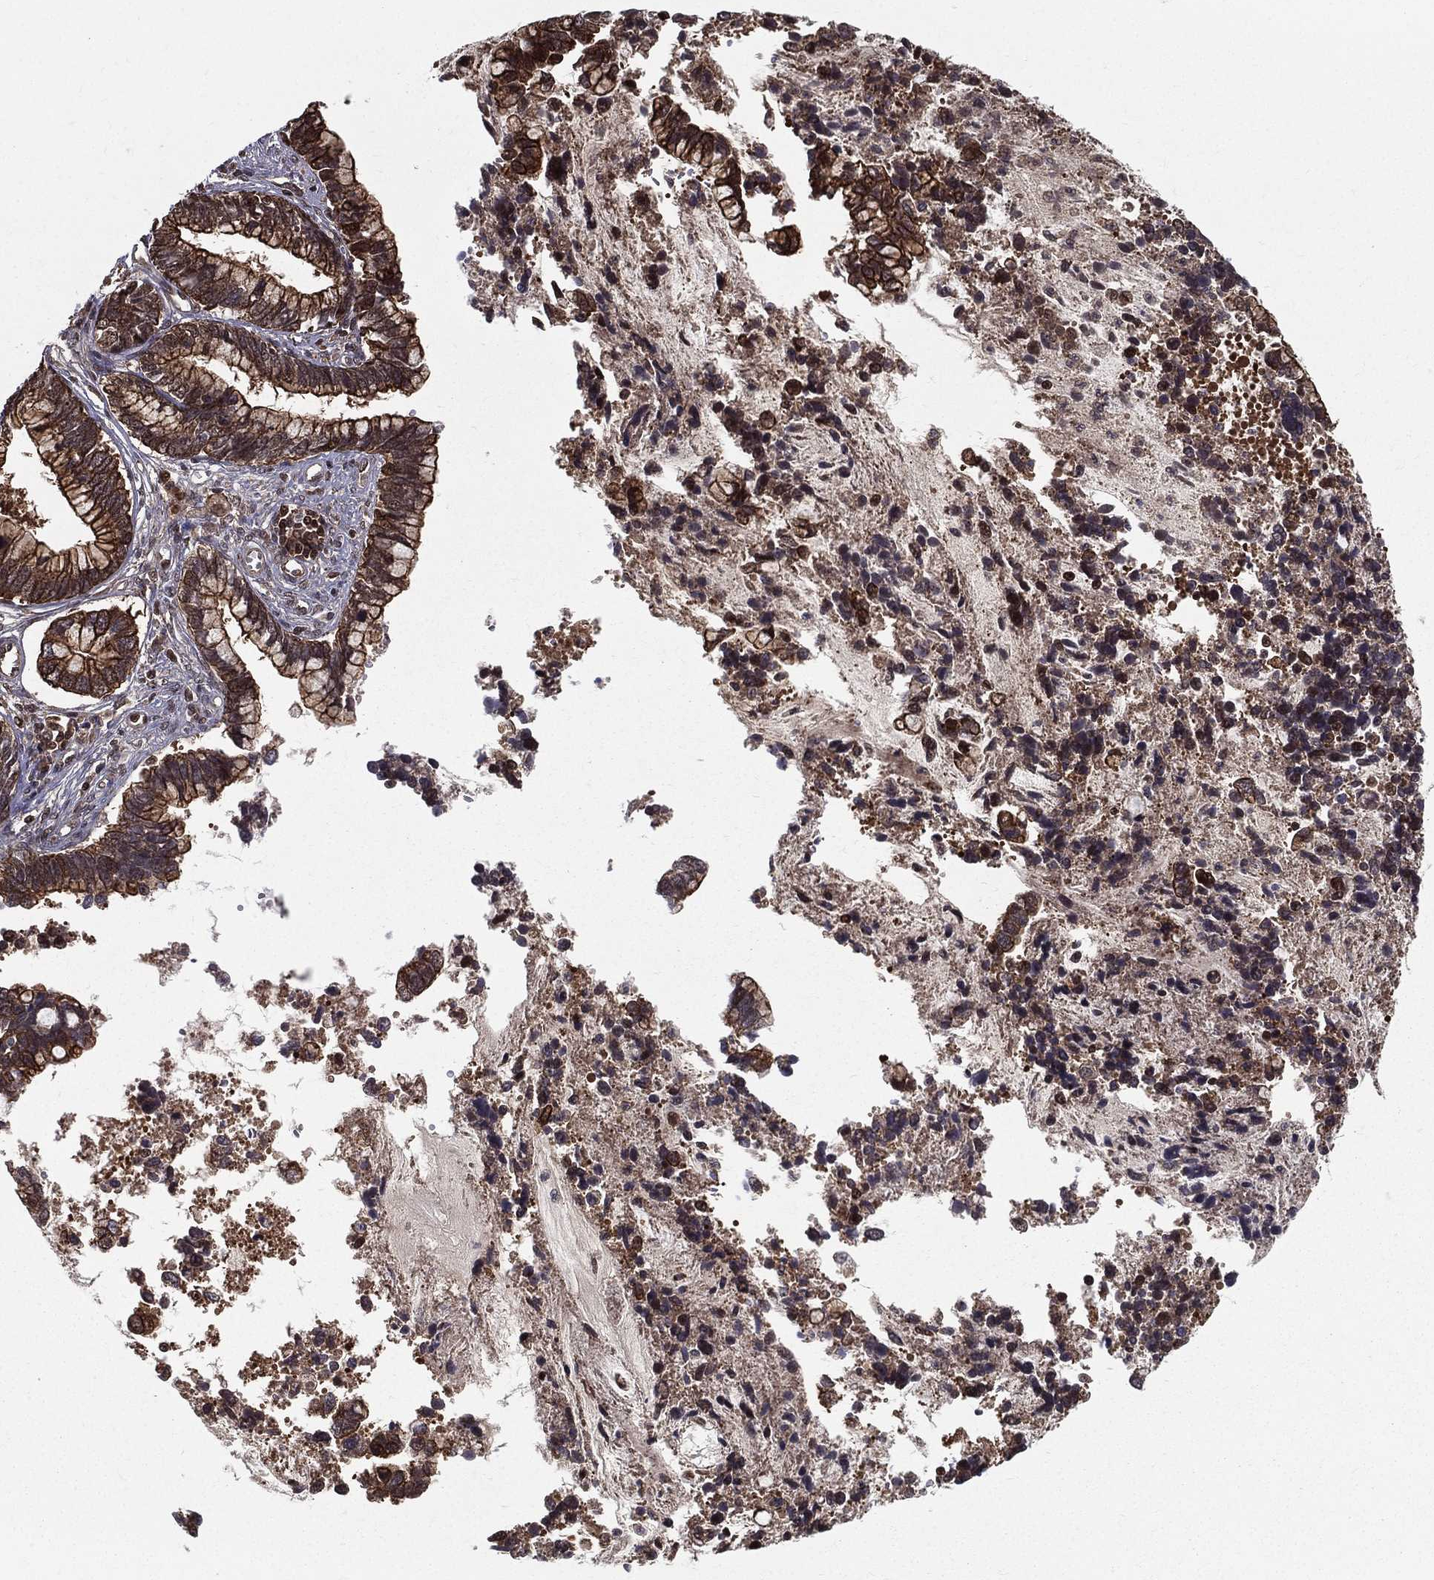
{"staining": {"intensity": "strong", "quantity": ">75%", "location": "cytoplasmic/membranous"}, "tissue": "cervical cancer", "cell_type": "Tumor cells", "image_type": "cancer", "snomed": [{"axis": "morphology", "description": "Adenocarcinoma, NOS"}, {"axis": "topography", "description": "Cervix"}], "caption": "This image reveals adenocarcinoma (cervical) stained with immunohistochemistry (IHC) to label a protein in brown. The cytoplasmic/membranous of tumor cells show strong positivity for the protein. Nuclei are counter-stained blue.", "gene": "SLC6A6", "patient": {"sex": "female", "age": 44}}